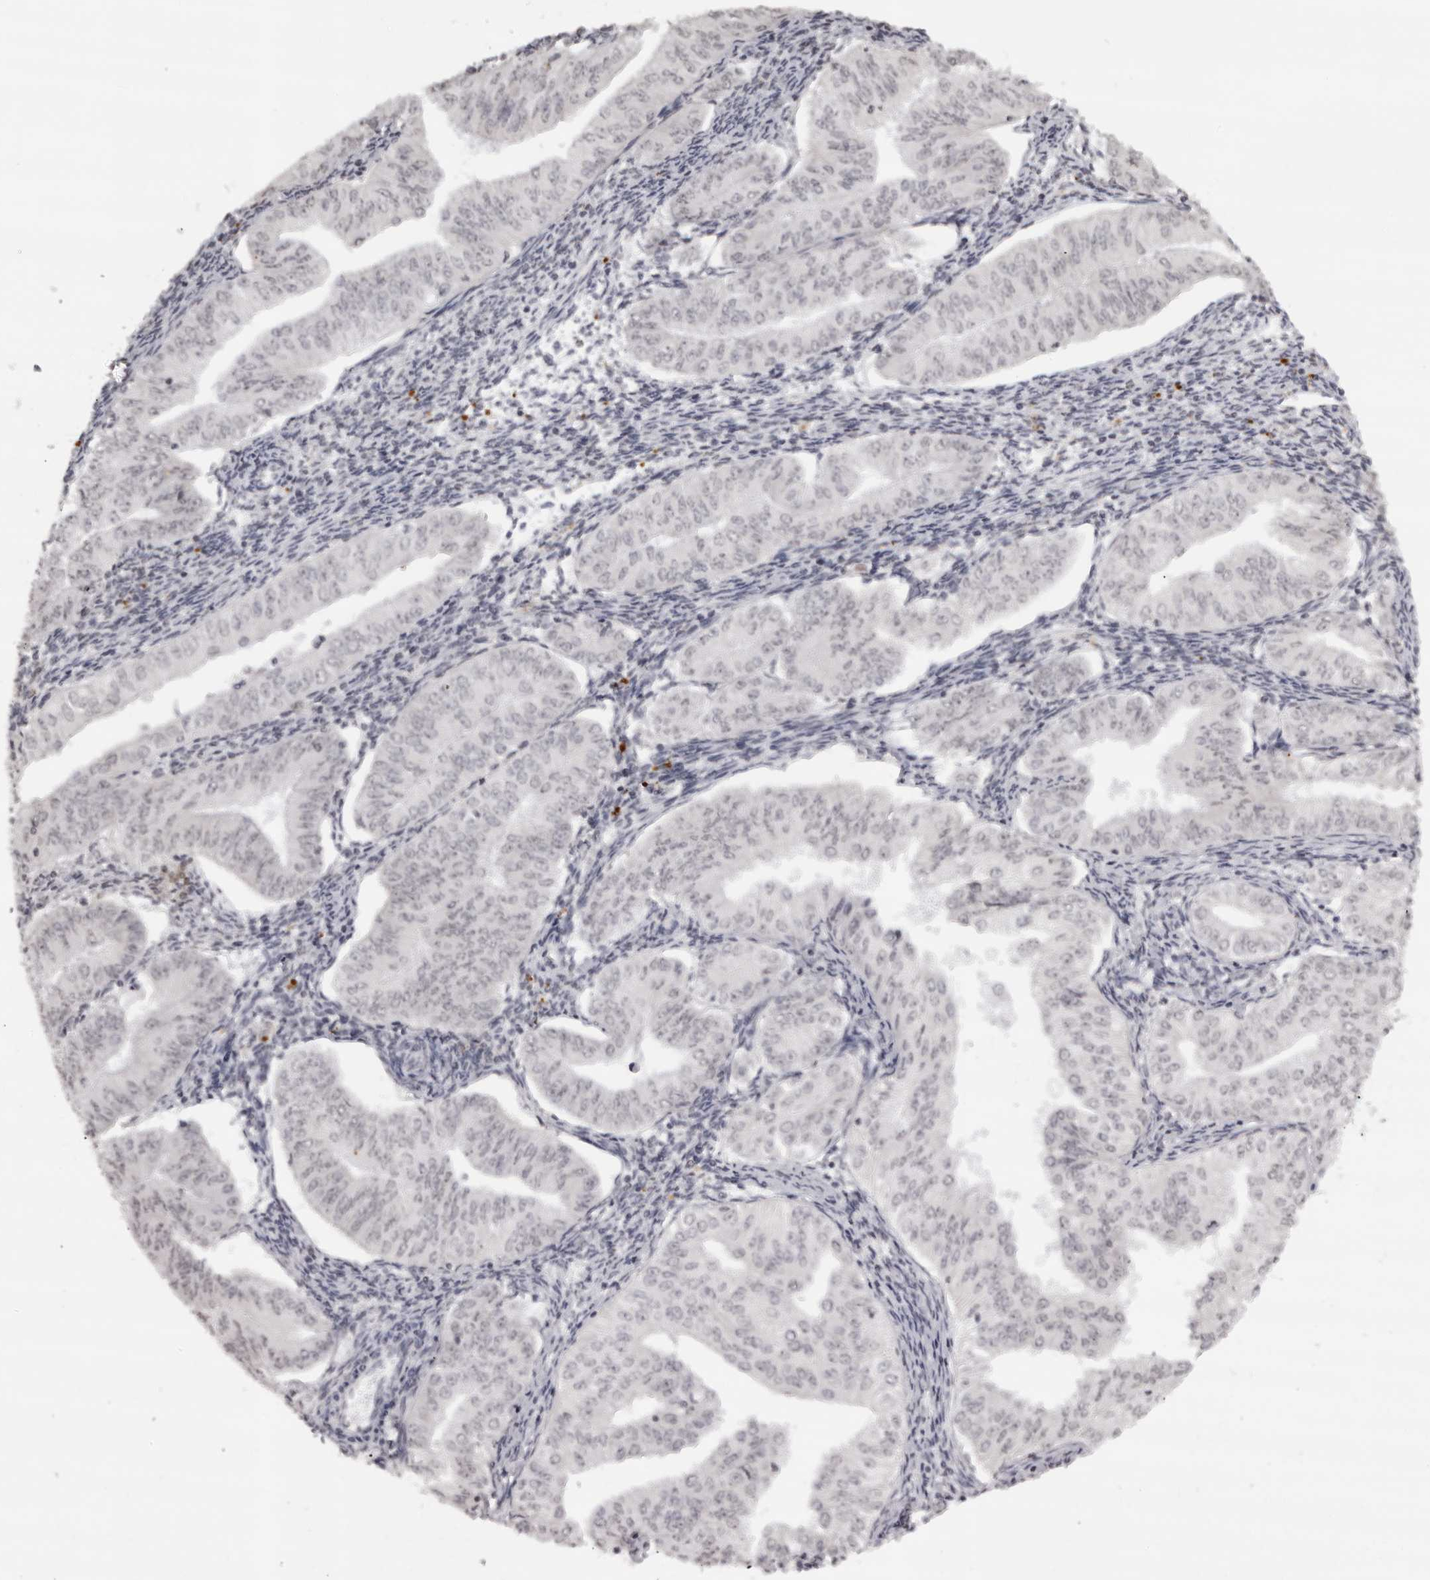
{"staining": {"intensity": "negative", "quantity": "none", "location": "none"}, "tissue": "endometrial cancer", "cell_type": "Tumor cells", "image_type": "cancer", "snomed": [{"axis": "morphology", "description": "Normal tissue, NOS"}, {"axis": "morphology", "description": "Adenocarcinoma, NOS"}, {"axis": "topography", "description": "Endometrium"}], "caption": "High magnification brightfield microscopy of adenocarcinoma (endometrial) stained with DAB (brown) and counterstained with hematoxylin (blue): tumor cells show no significant expression. (Brightfield microscopy of DAB immunohistochemistry (IHC) at high magnification).", "gene": "NTM", "patient": {"sex": "female", "age": 53}}